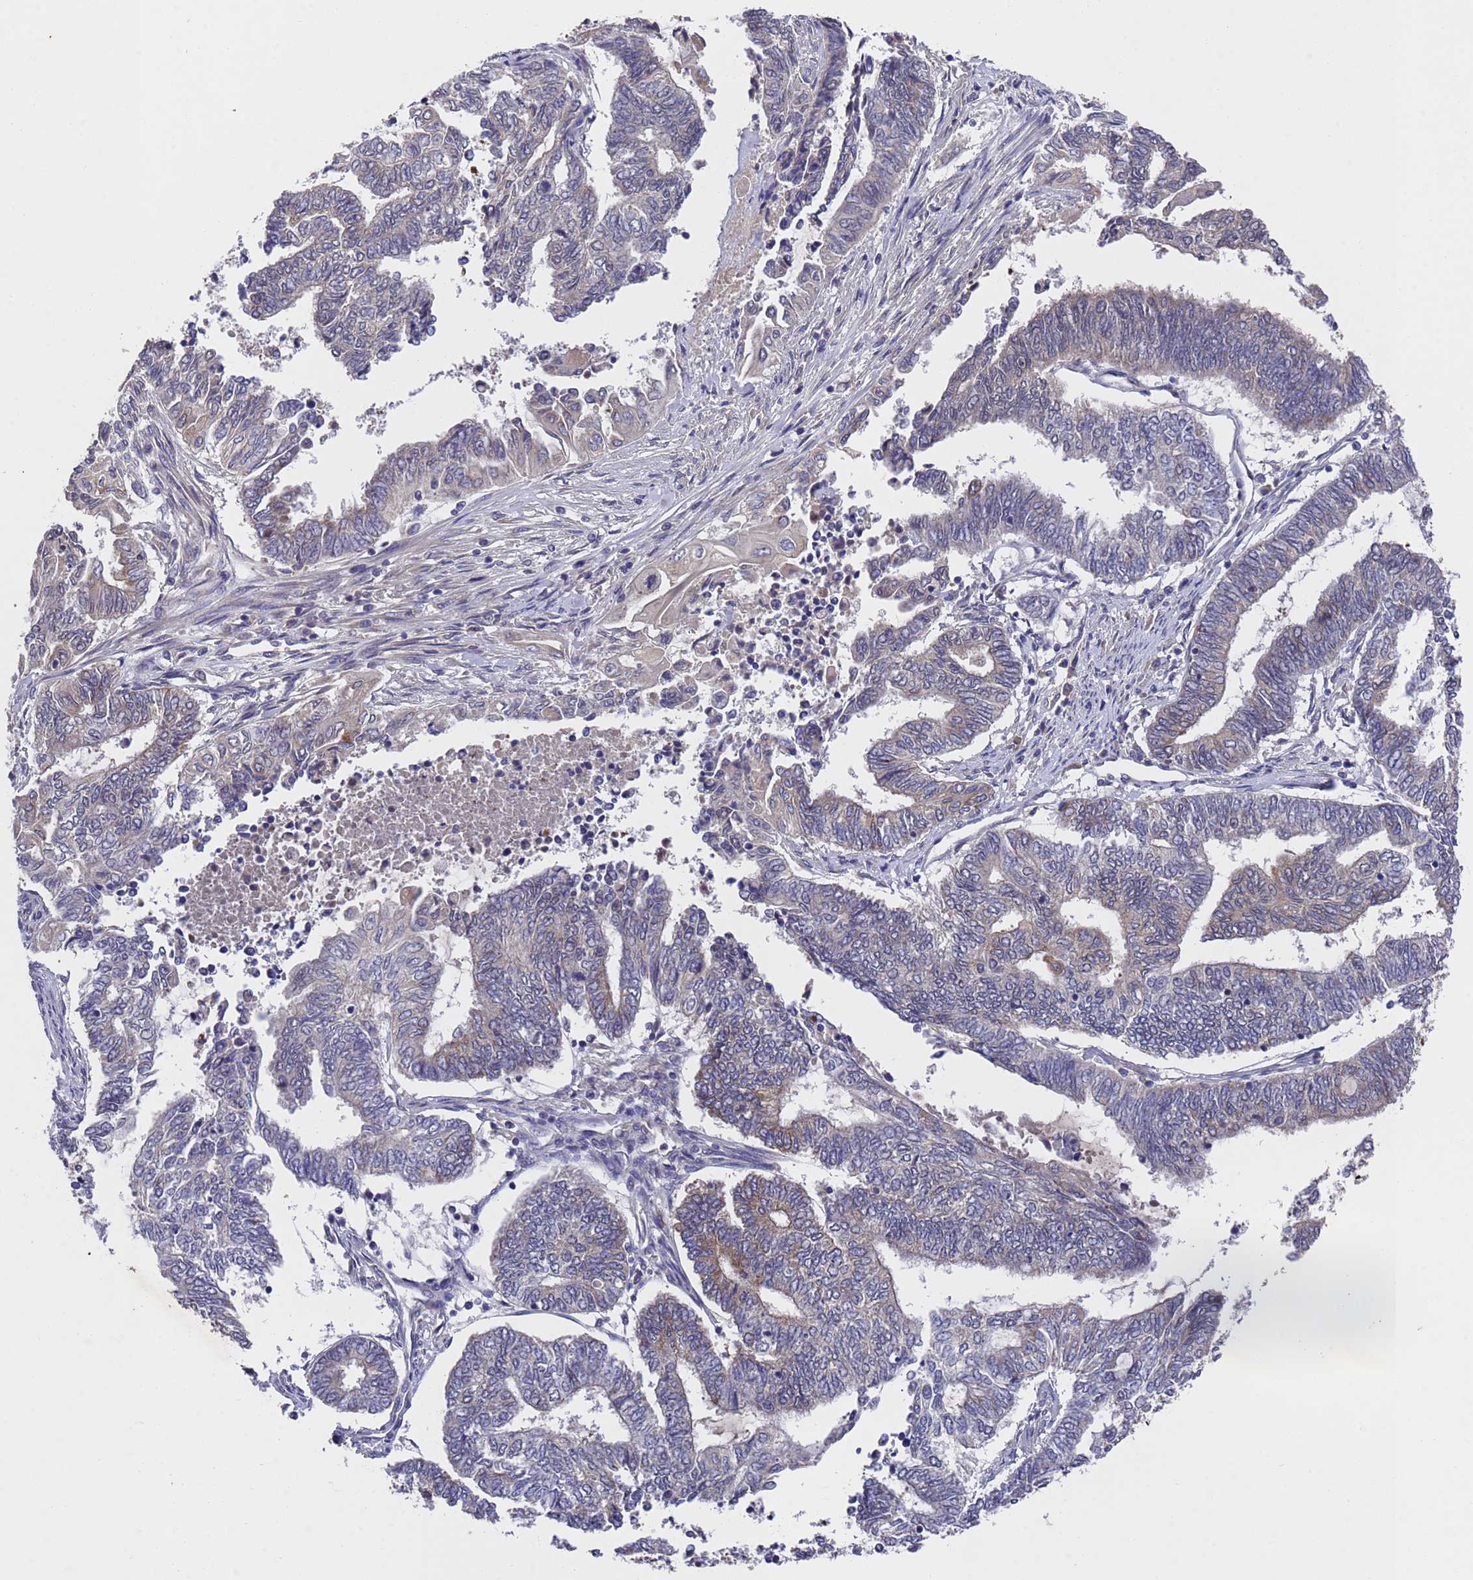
{"staining": {"intensity": "weak", "quantity": "<25%", "location": "cytoplasmic/membranous"}, "tissue": "endometrial cancer", "cell_type": "Tumor cells", "image_type": "cancer", "snomed": [{"axis": "morphology", "description": "Adenocarcinoma, NOS"}, {"axis": "topography", "description": "Uterus"}, {"axis": "topography", "description": "Endometrium"}], "caption": "Adenocarcinoma (endometrial) was stained to show a protein in brown. There is no significant expression in tumor cells. (DAB immunohistochemistry visualized using brightfield microscopy, high magnification).", "gene": "DCAF12L2", "patient": {"sex": "female", "age": 70}}